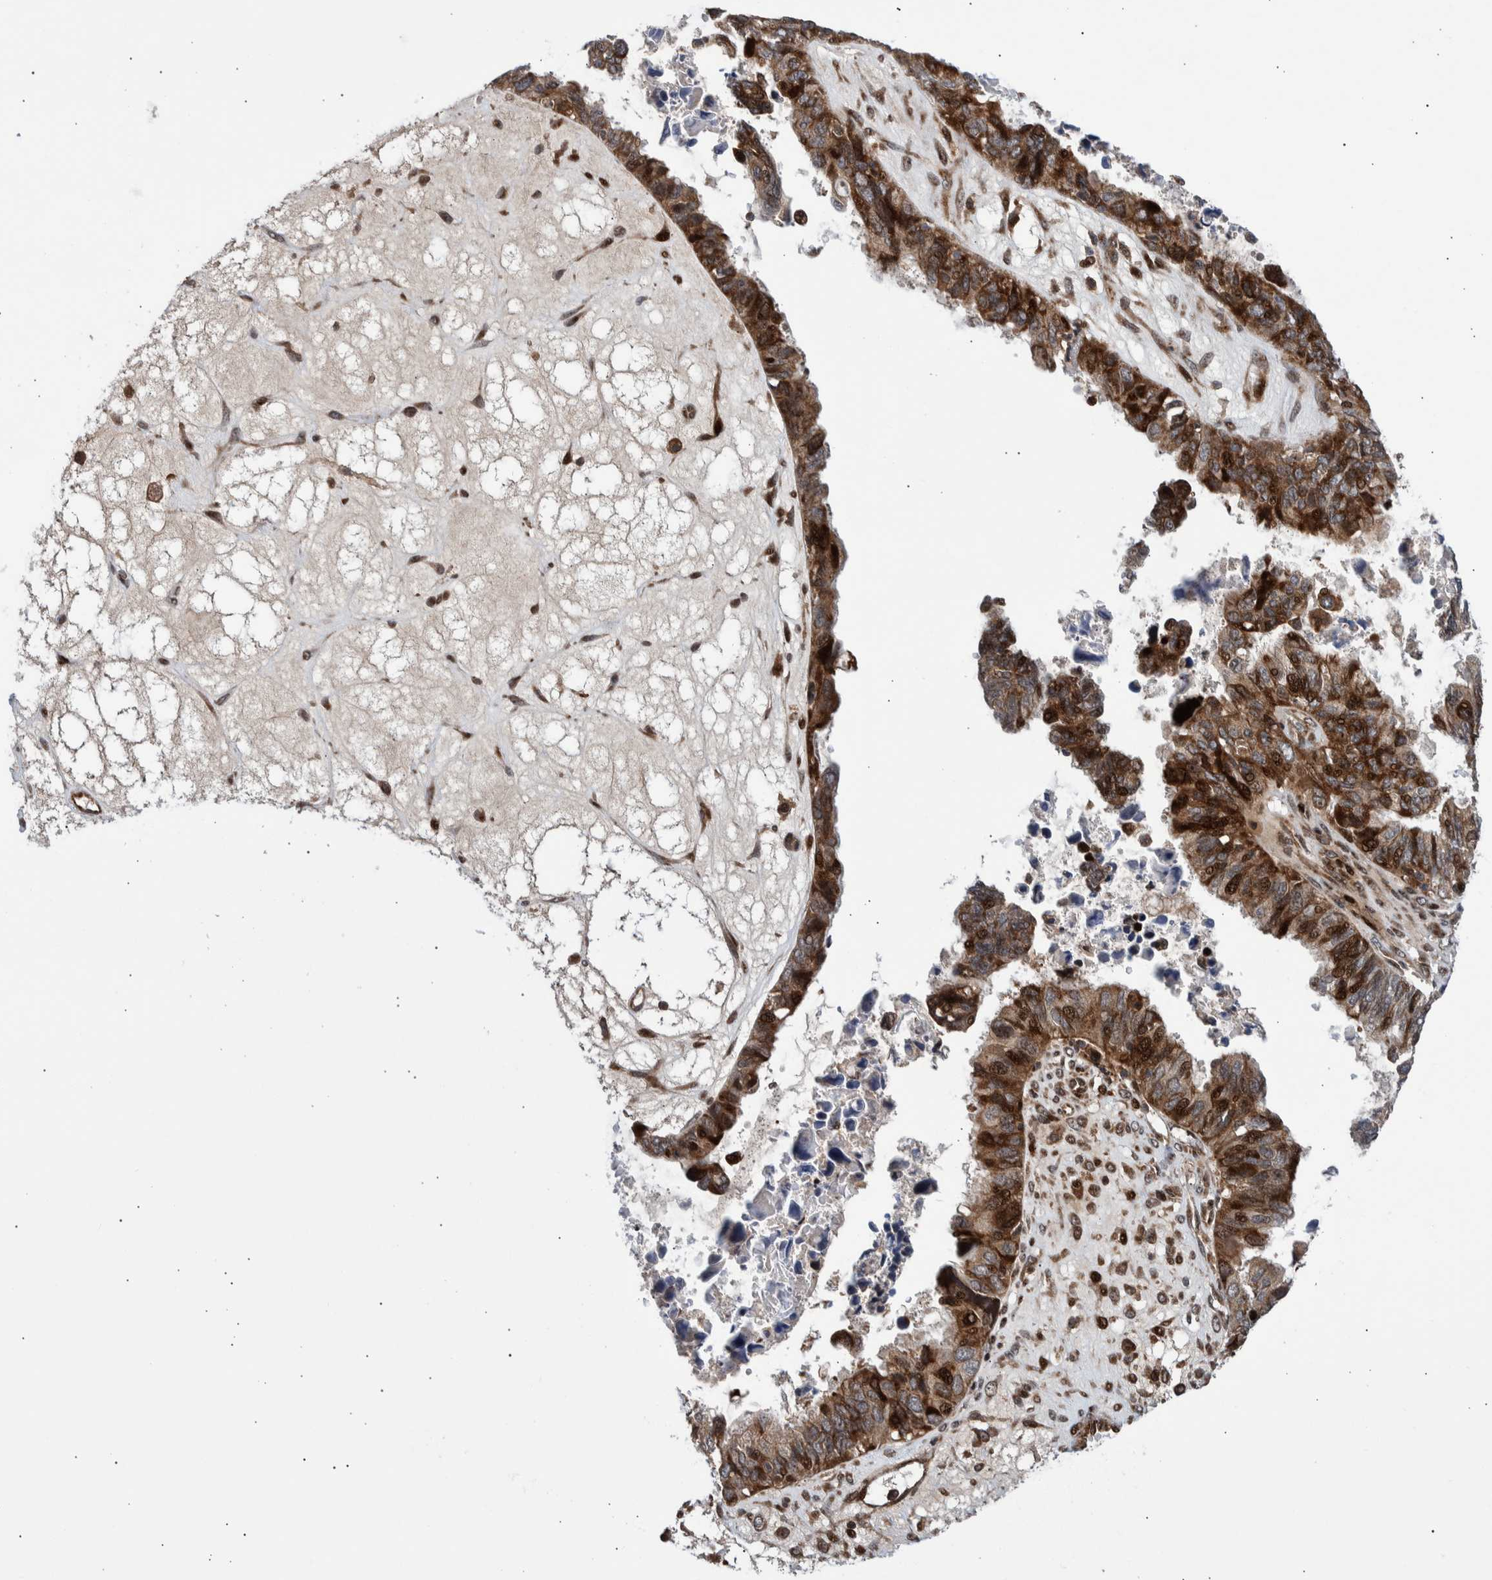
{"staining": {"intensity": "moderate", "quantity": ">75%", "location": "cytoplasmic/membranous,nuclear"}, "tissue": "ovarian cancer", "cell_type": "Tumor cells", "image_type": "cancer", "snomed": [{"axis": "morphology", "description": "Cystadenocarcinoma, serous, NOS"}, {"axis": "topography", "description": "Ovary"}], "caption": "Ovarian serous cystadenocarcinoma stained for a protein displays moderate cytoplasmic/membranous and nuclear positivity in tumor cells. The staining is performed using DAB brown chromogen to label protein expression. The nuclei are counter-stained blue using hematoxylin.", "gene": "SHISA6", "patient": {"sex": "female", "age": 79}}